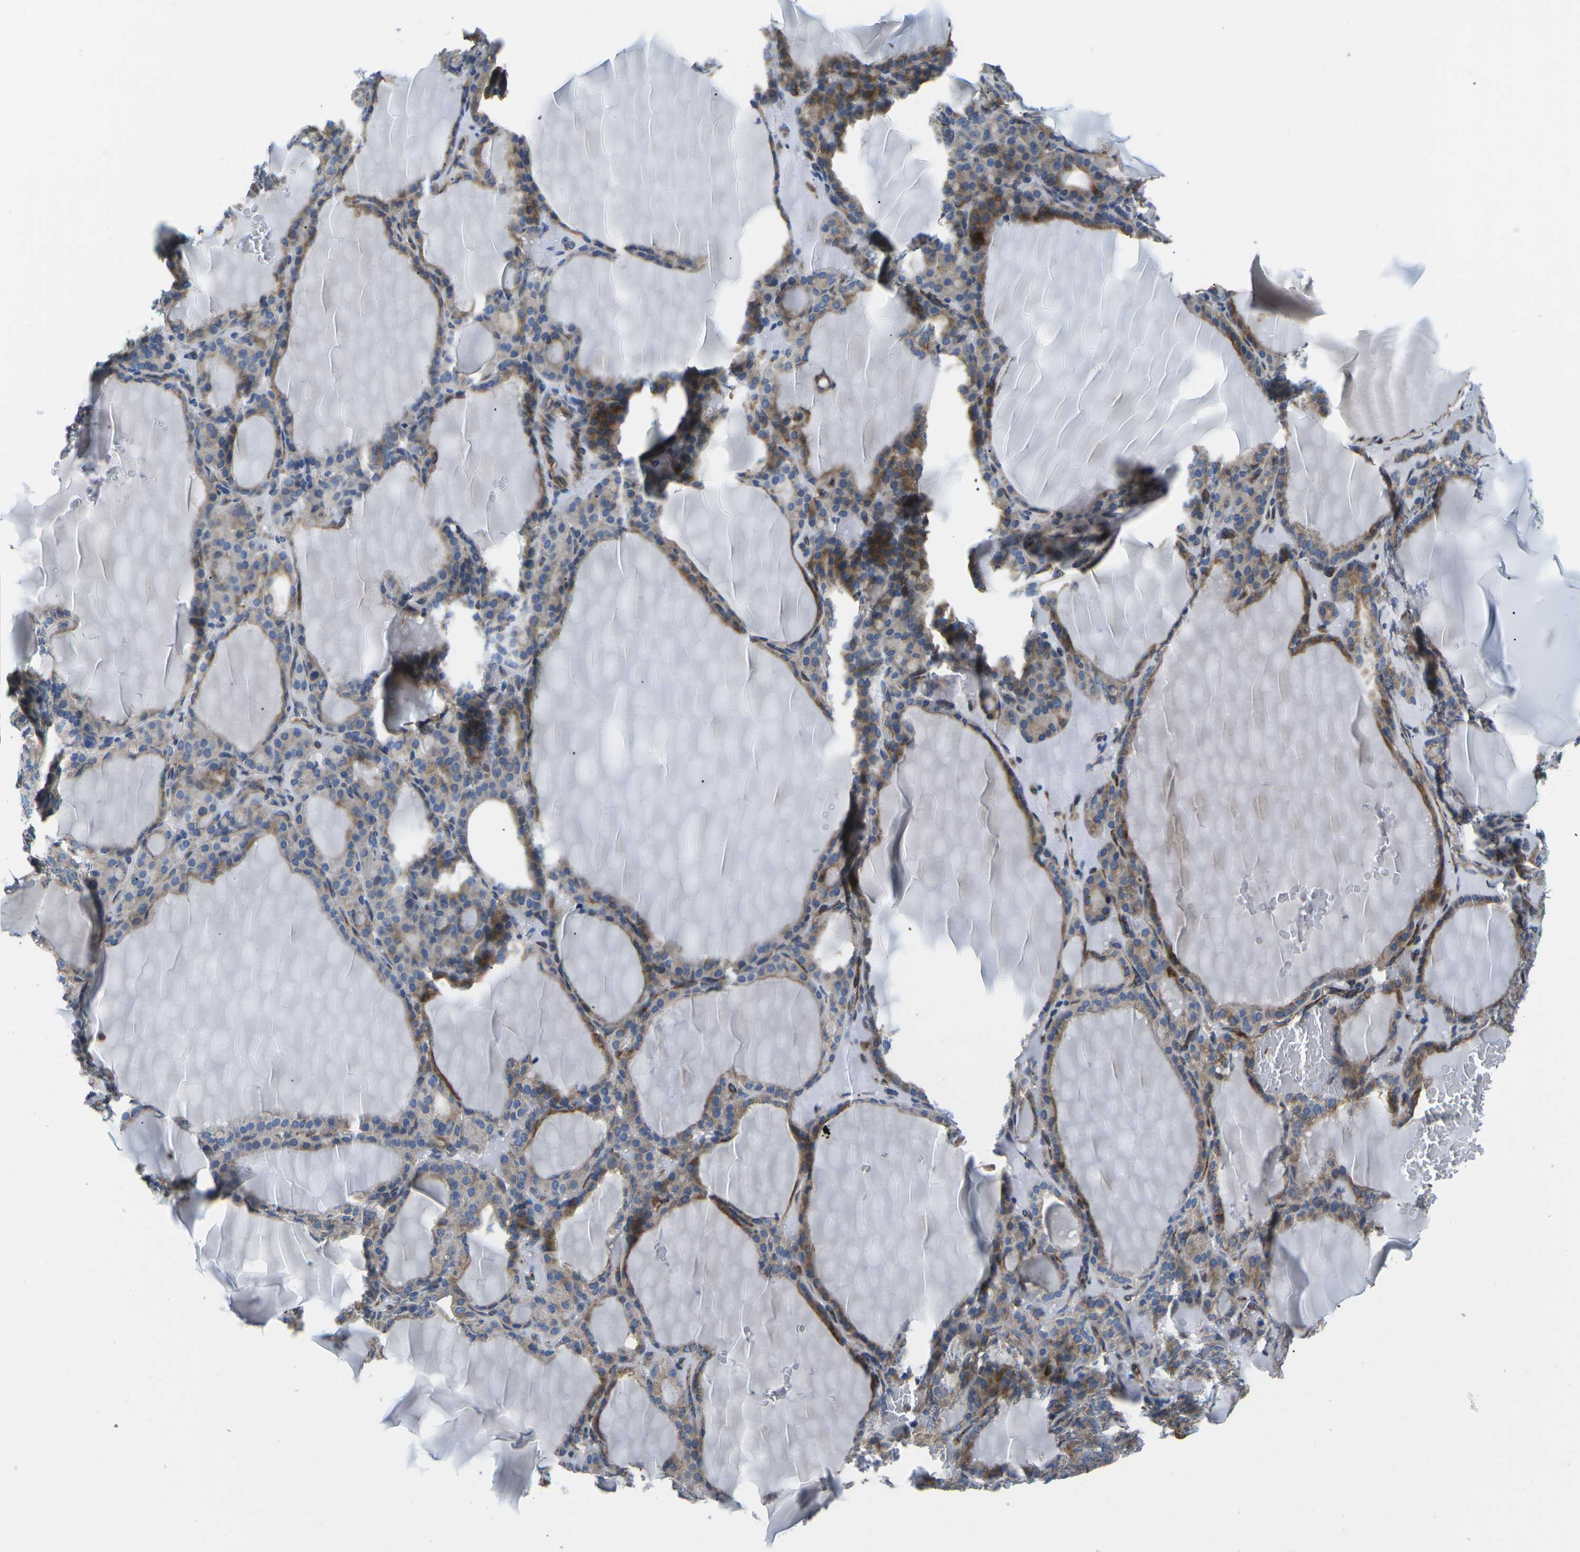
{"staining": {"intensity": "moderate", "quantity": ">75%", "location": "cytoplasmic/membranous"}, "tissue": "thyroid gland", "cell_type": "Glandular cells", "image_type": "normal", "snomed": [{"axis": "morphology", "description": "Normal tissue, NOS"}, {"axis": "topography", "description": "Thyroid gland"}], "caption": "Thyroid gland stained with a brown dye exhibits moderate cytoplasmic/membranous positive positivity in about >75% of glandular cells.", "gene": "TMEFF2", "patient": {"sex": "female", "age": 28}}